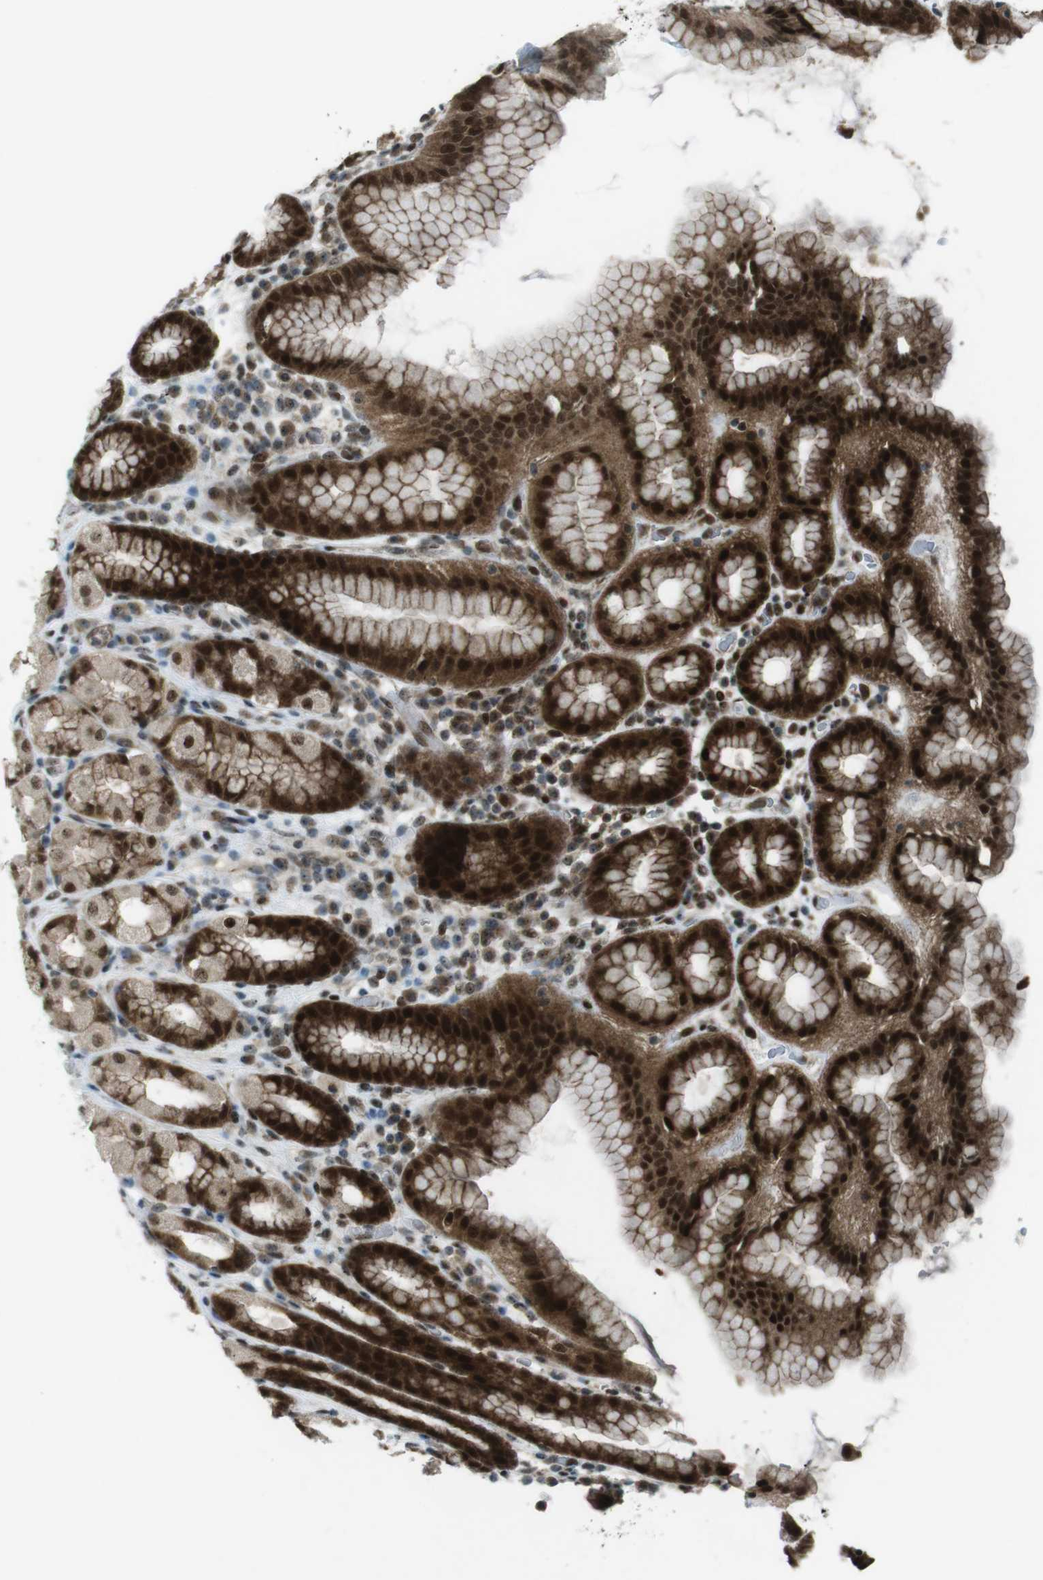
{"staining": {"intensity": "strong", "quantity": ">75%", "location": "cytoplasmic/membranous,nuclear"}, "tissue": "stomach", "cell_type": "Glandular cells", "image_type": "normal", "snomed": [{"axis": "morphology", "description": "Normal tissue, NOS"}, {"axis": "topography", "description": "Stomach, upper"}], "caption": "Protein staining of normal stomach exhibits strong cytoplasmic/membranous,nuclear staining in about >75% of glandular cells.", "gene": "CSNK1D", "patient": {"sex": "male", "age": 68}}